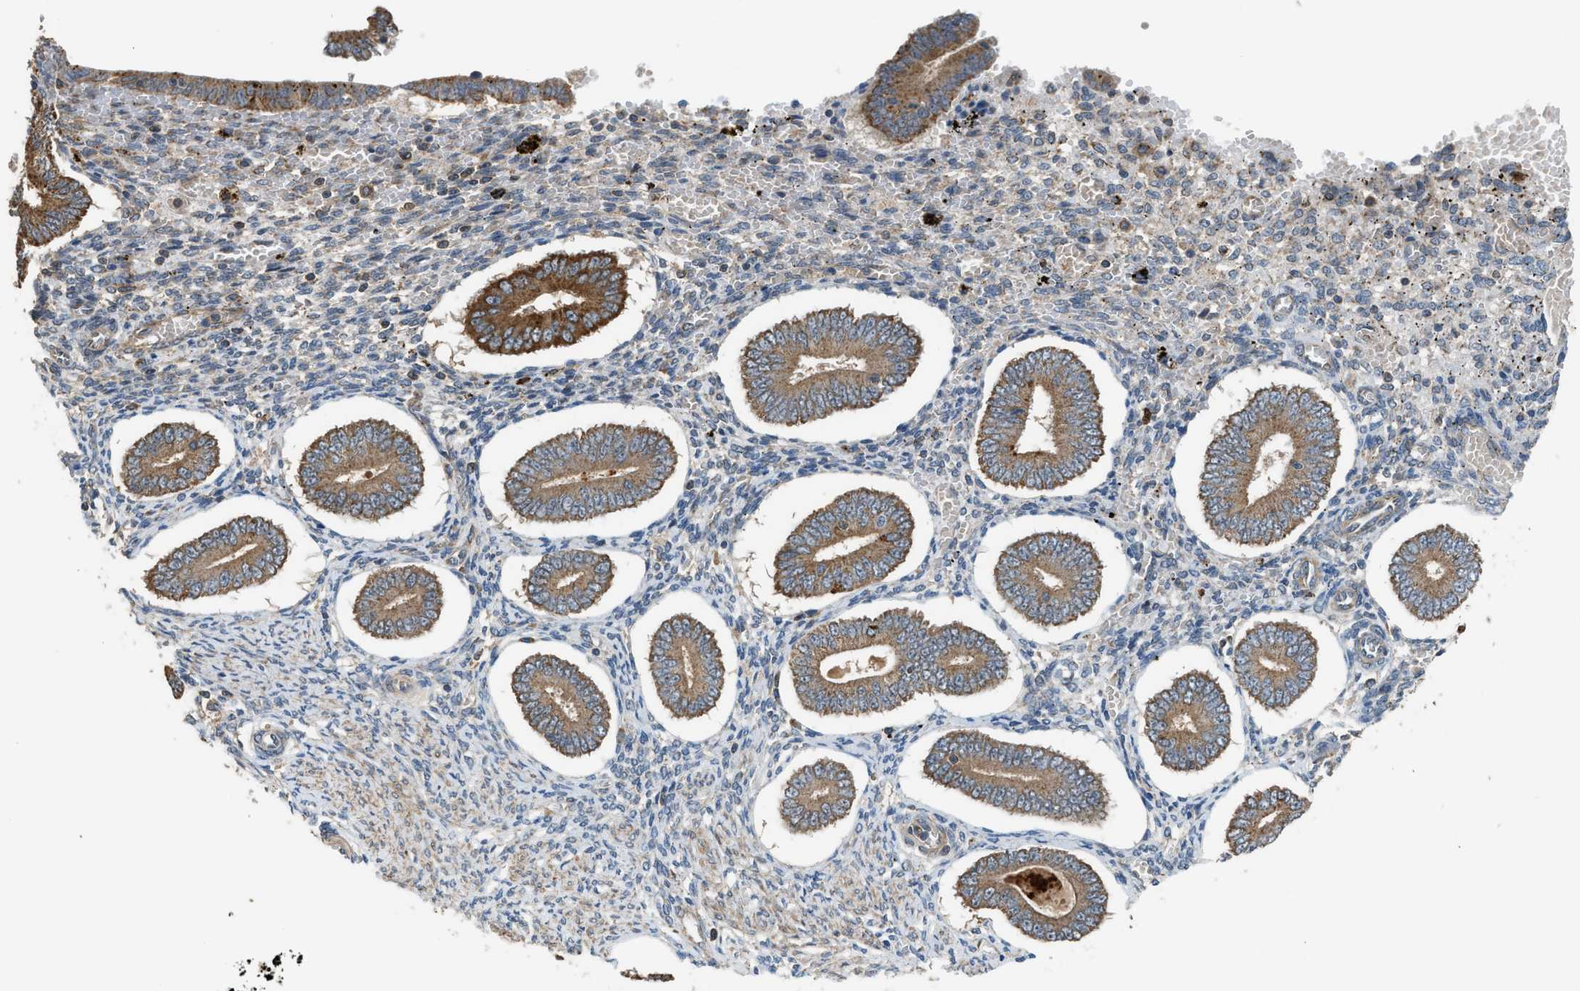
{"staining": {"intensity": "weak", "quantity": ">75%", "location": "cytoplasmic/membranous"}, "tissue": "endometrium", "cell_type": "Cells in endometrial stroma", "image_type": "normal", "snomed": [{"axis": "morphology", "description": "Normal tissue, NOS"}, {"axis": "topography", "description": "Endometrium"}], "caption": "A brown stain shows weak cytoplasmic/membranous expression of a protein in cells in endometrial stroma of normal endometrium.", "gene": "STARD3", "patient": {"sex": "female", "age": 42}}